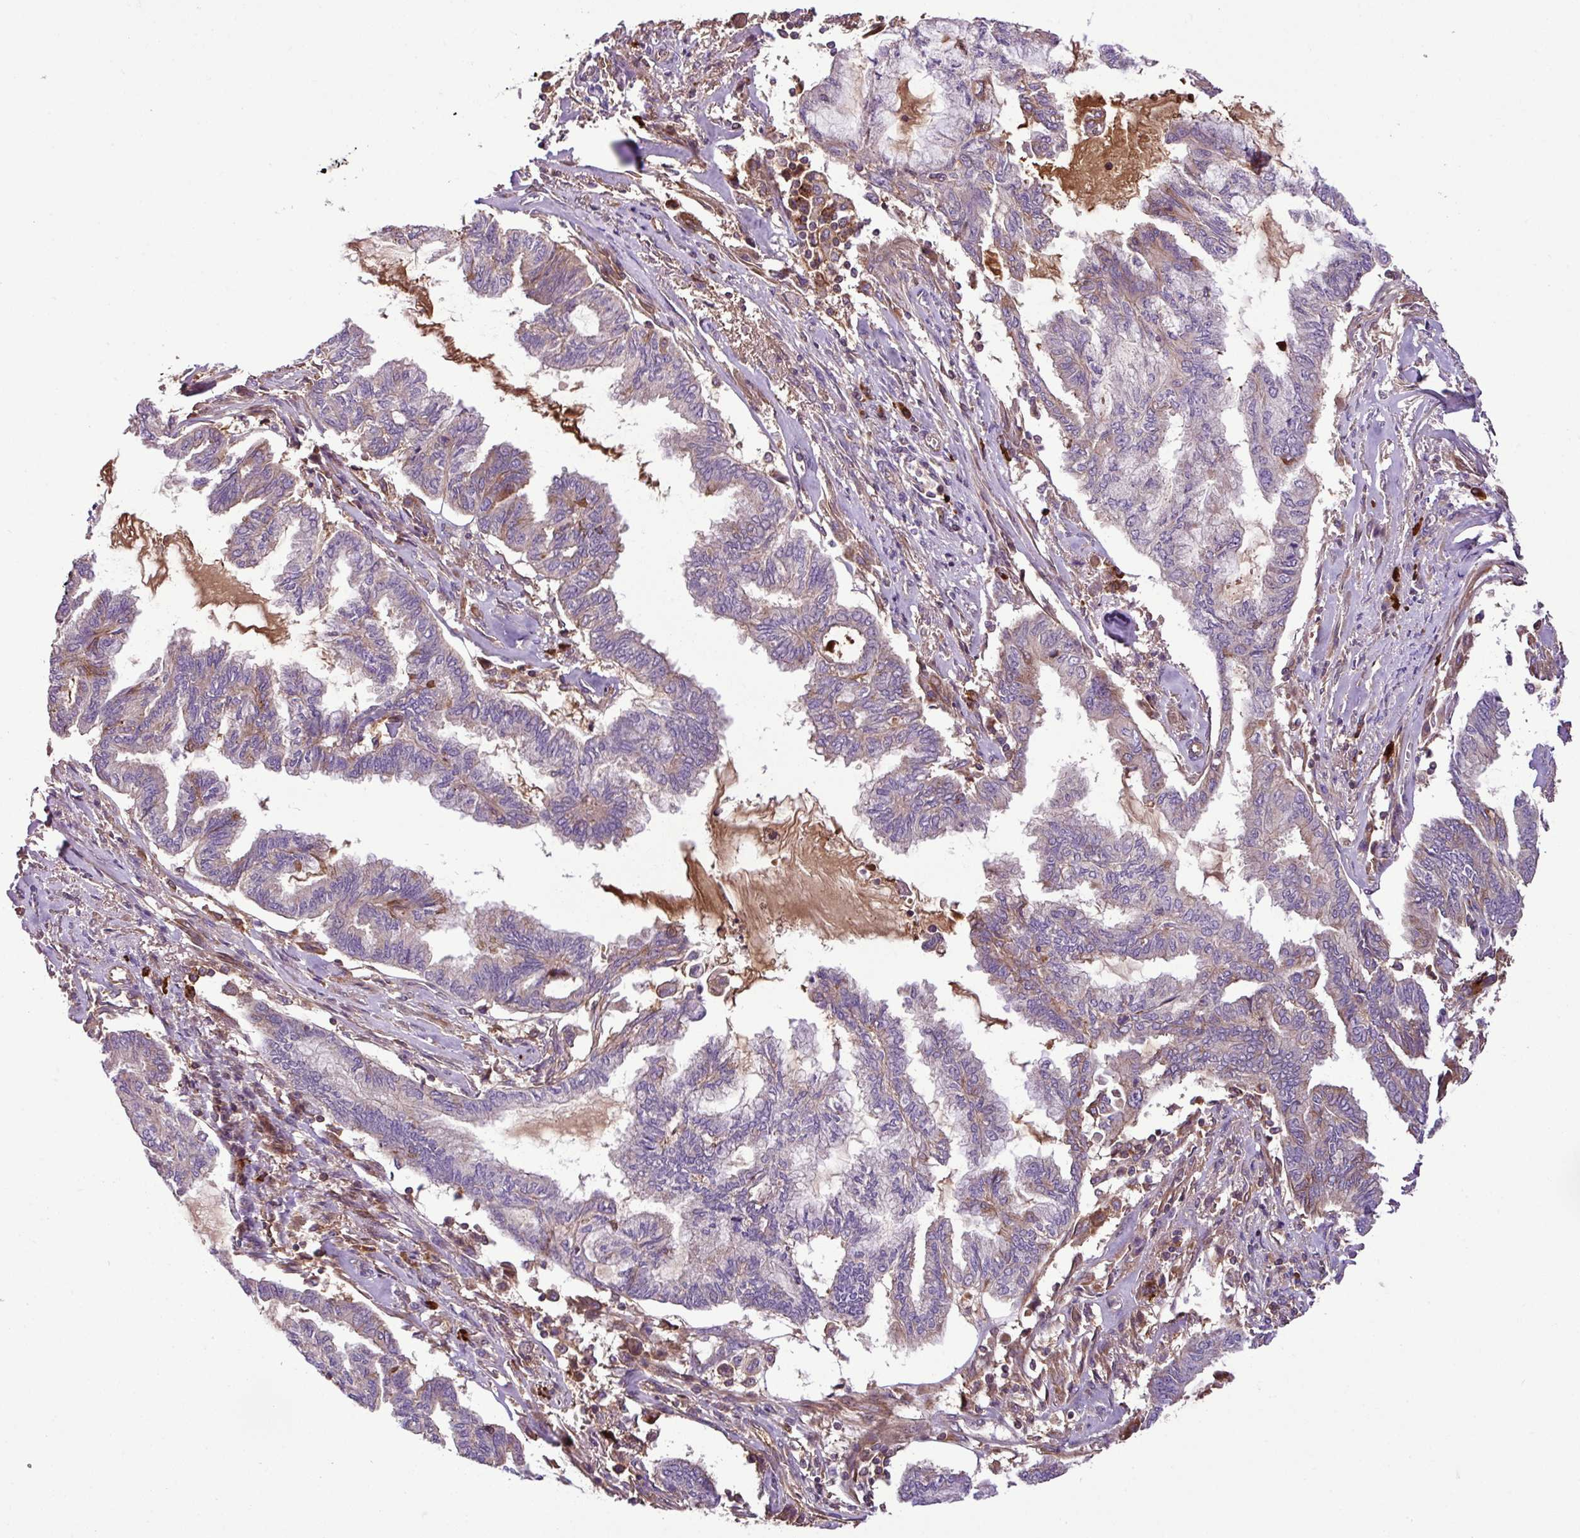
{"staining": {"intensity": "negative", "quantity": "none", "location": "none"}, "tissue": "endometrial cancer", "cell_type": "Tumor cells", "image_type": "cancer", "snomed": [{"axis": "morphology", "description": "Adenocarcinoma, NOS"}, {"axis": "topography", "description": "Endometrium"}], "caption": "Endometrial cancer was stained to show a protein in brown. There is no significant staining in tumor cells. The staining was performed using DAB (3,3'-diaminobenzidine) to visualize the protein expression in brown, while the nuclei were stained in blue with hematoxylin (Magnification: 20x).", "gene": "ZNF266", "patient": {"sex": "female", "age": 86}}